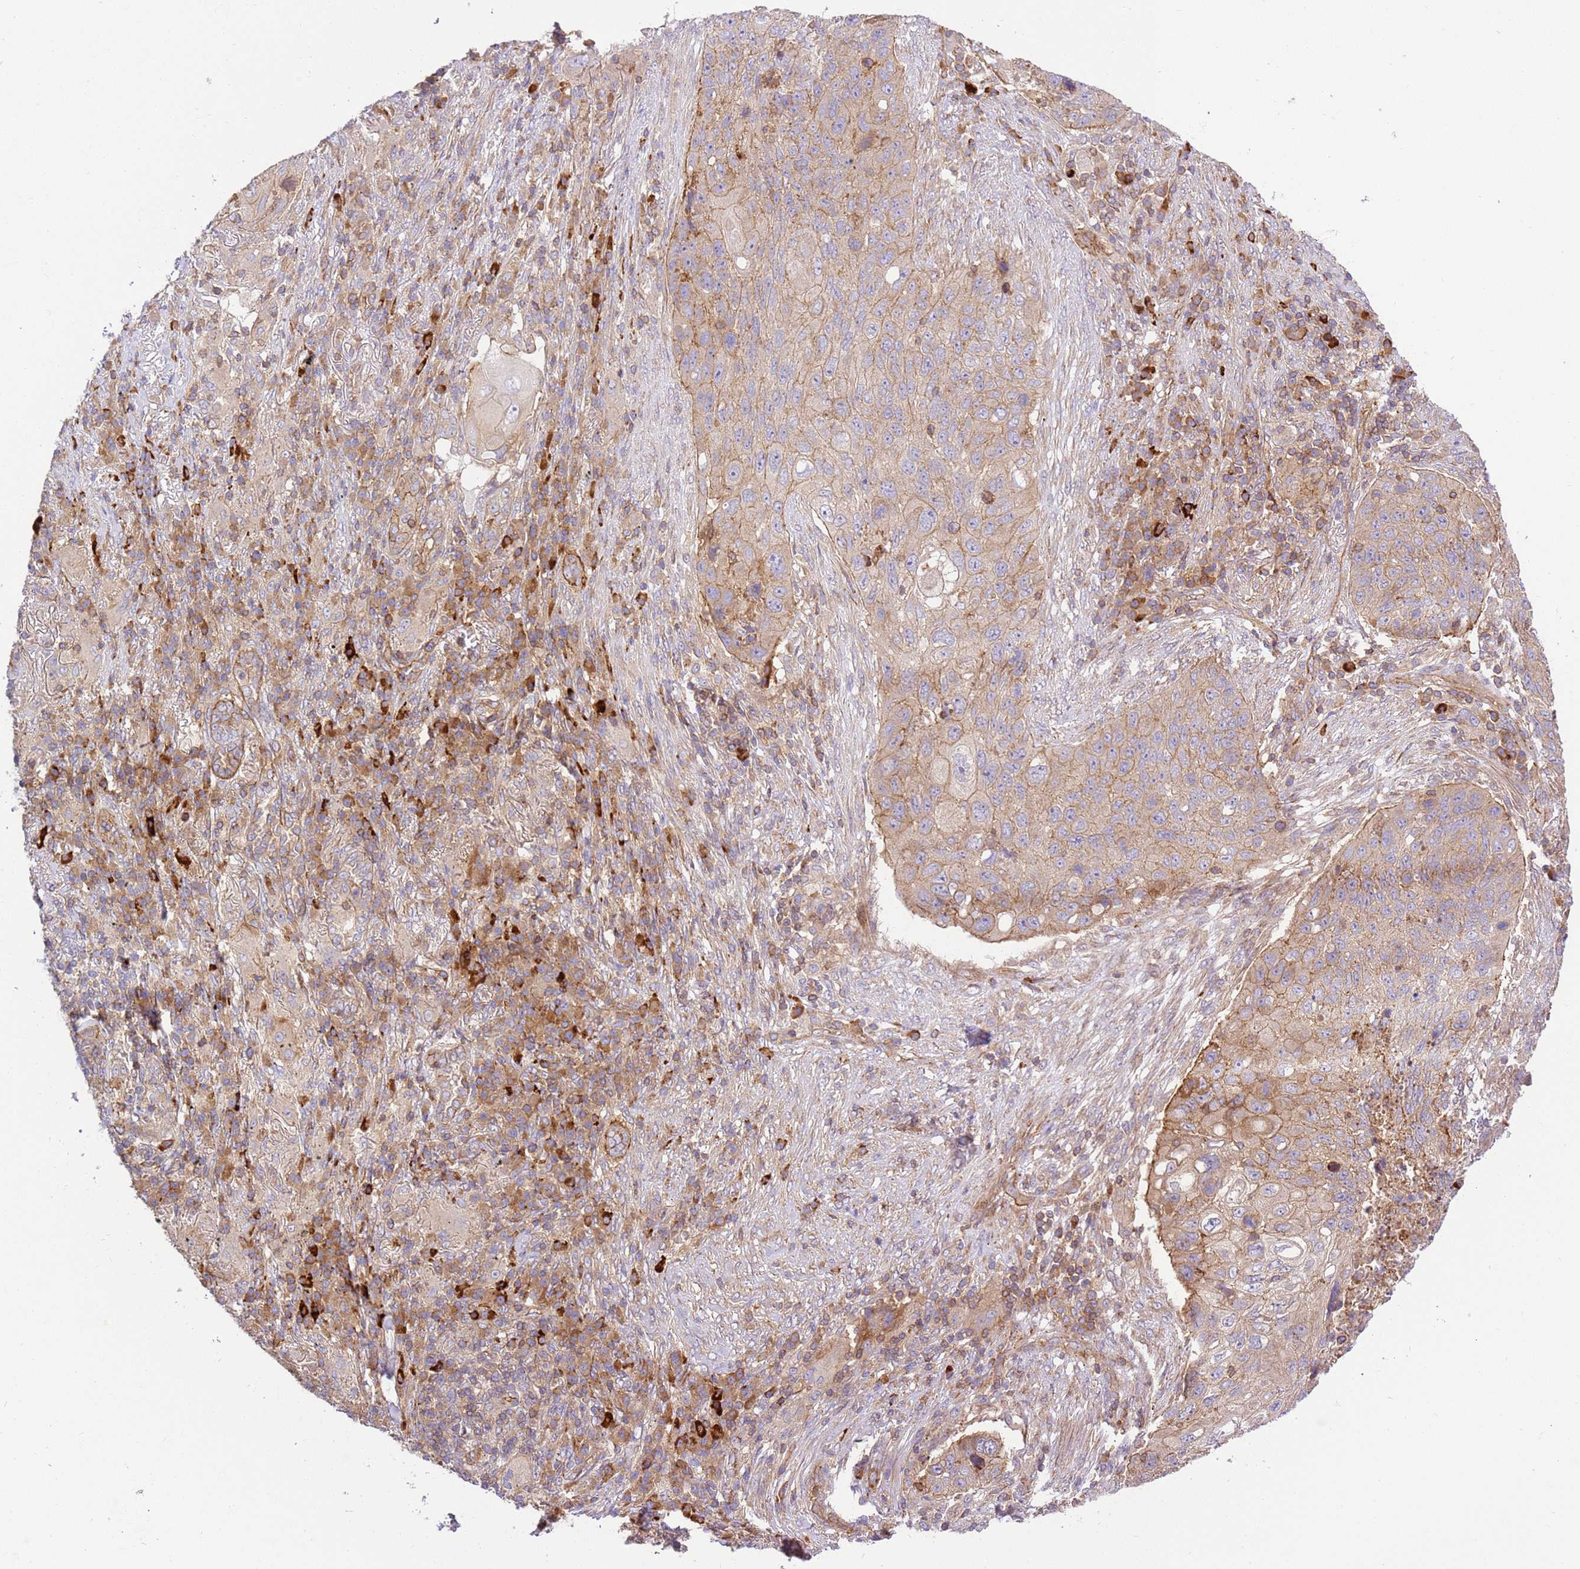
{"staining": {"intensity": "weak", "quantity": "25%-75%", "location": "cytoplasmic/membranous"}, "tissue": "lung cancer", "cell_type": "Tumor cells", "image_type": "cancer", "snomed": [{"axis": "morphology", "description": "Squamous cell carcinoma, NOS"}, {"axis": "topography", "description": "Lung"}], "caption": "High-magnification brightfield microscopy of lung squamous cell carcinoma stained with DAB (brown) and counterstained with hematoxylin (blue). tumor cells exhibit weak cytoplasmic/membranous staining is appreciated in about25%-75% of cells.", "gene": "EFCAB8", "patient": {"sex": "female", "age": 63}}